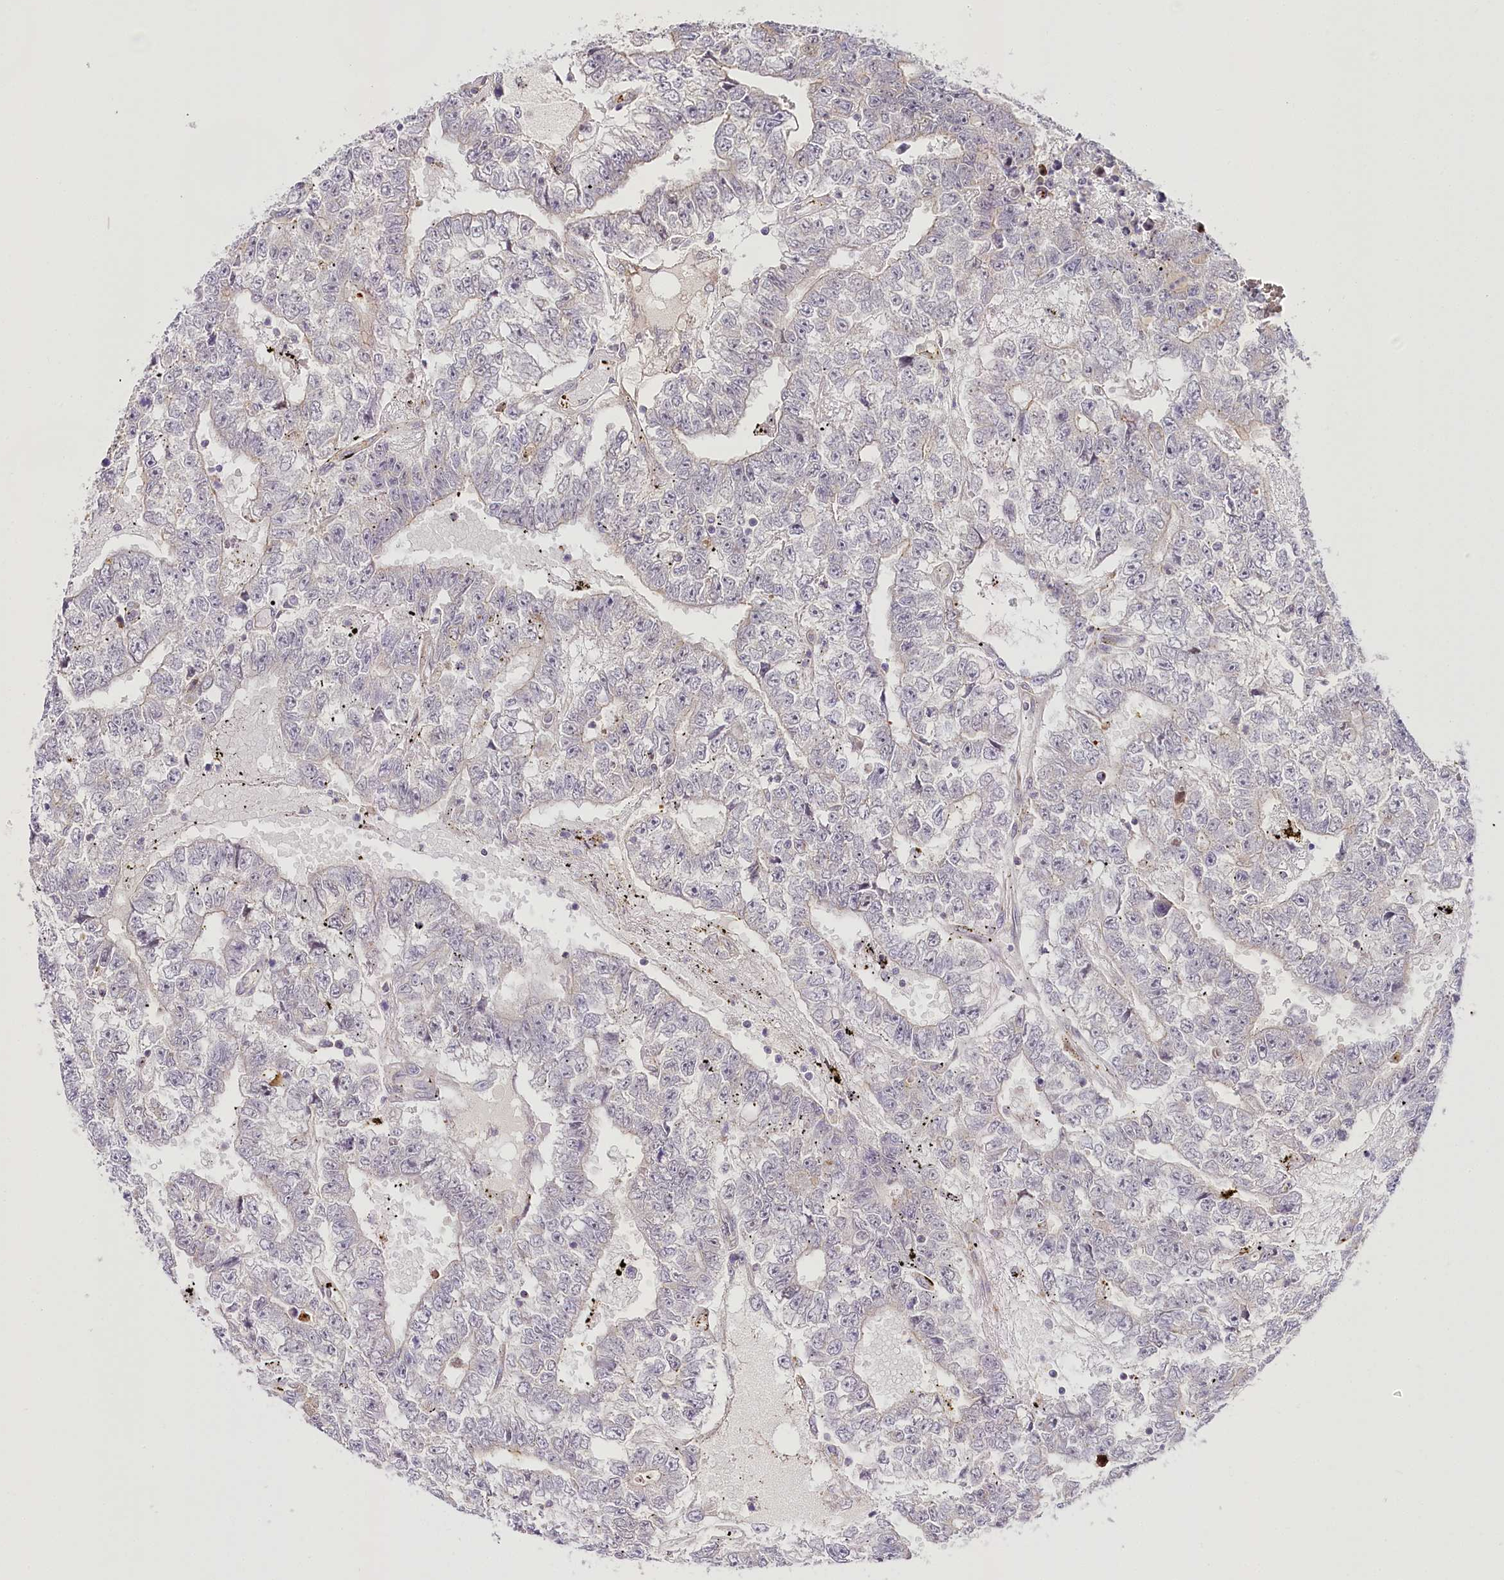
{"staining": {"intensity": "negative", "quantity": "none", "location": "none"}, "tissue": "testis cancer", "cell_type": "Tumor cells", "image_type": "cancer", "snomed": [{"axis": "morphology", "description": "Carcinoma, Embryonal, NOS"}, {"axis": "topography", "description": "Testis"}], "caption": "A high-resolution image shows immunohistochemistry (IHC) staining of testis cancer (embryonal carcinoma), which shows no significant staining in tumor cells.", "gene": "VWA5A", "patient": {"sex": "male", "age": 25}}